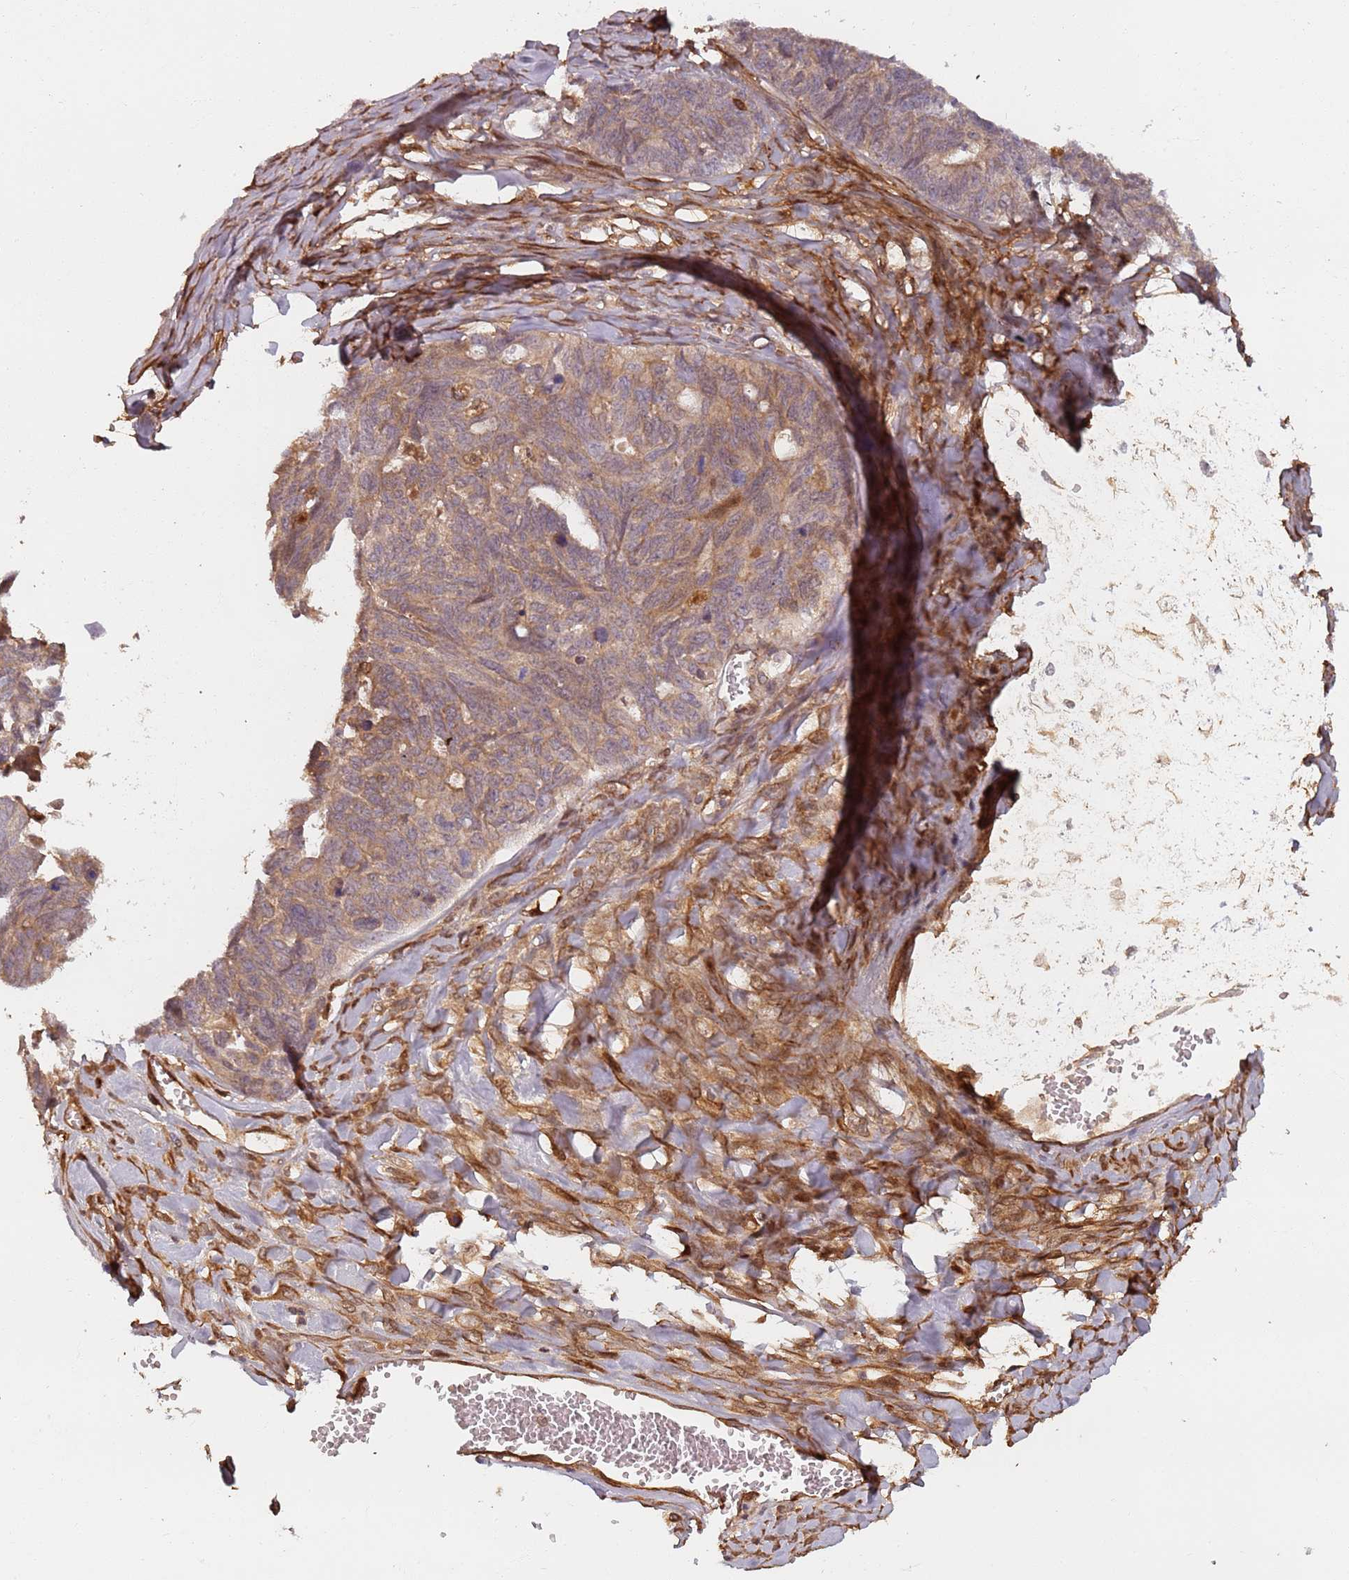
{"staining": {"intensity": "weak", "quantity": "25%-75%", "location": "cytoplasmic/membranous"}, "tissue": "ovarian cancer", "cell_type": "Tumor cells", "image_type": "cancer", "snomed": [{"axis": "morphology", "description": "Cystadenocarcinoma, serous, NOS"}, {"axis": "topography", "description": "Ovary"}], "caption": "Human serous cystadenocarcinoma (ovarian) stained for a protein (brown) shows weak cytoplasmic/membranous positive staining in about 25%-75% of tumor cells.", "gene": "SDCCAG8", "patient": {"sex": "female", "age": 79}}